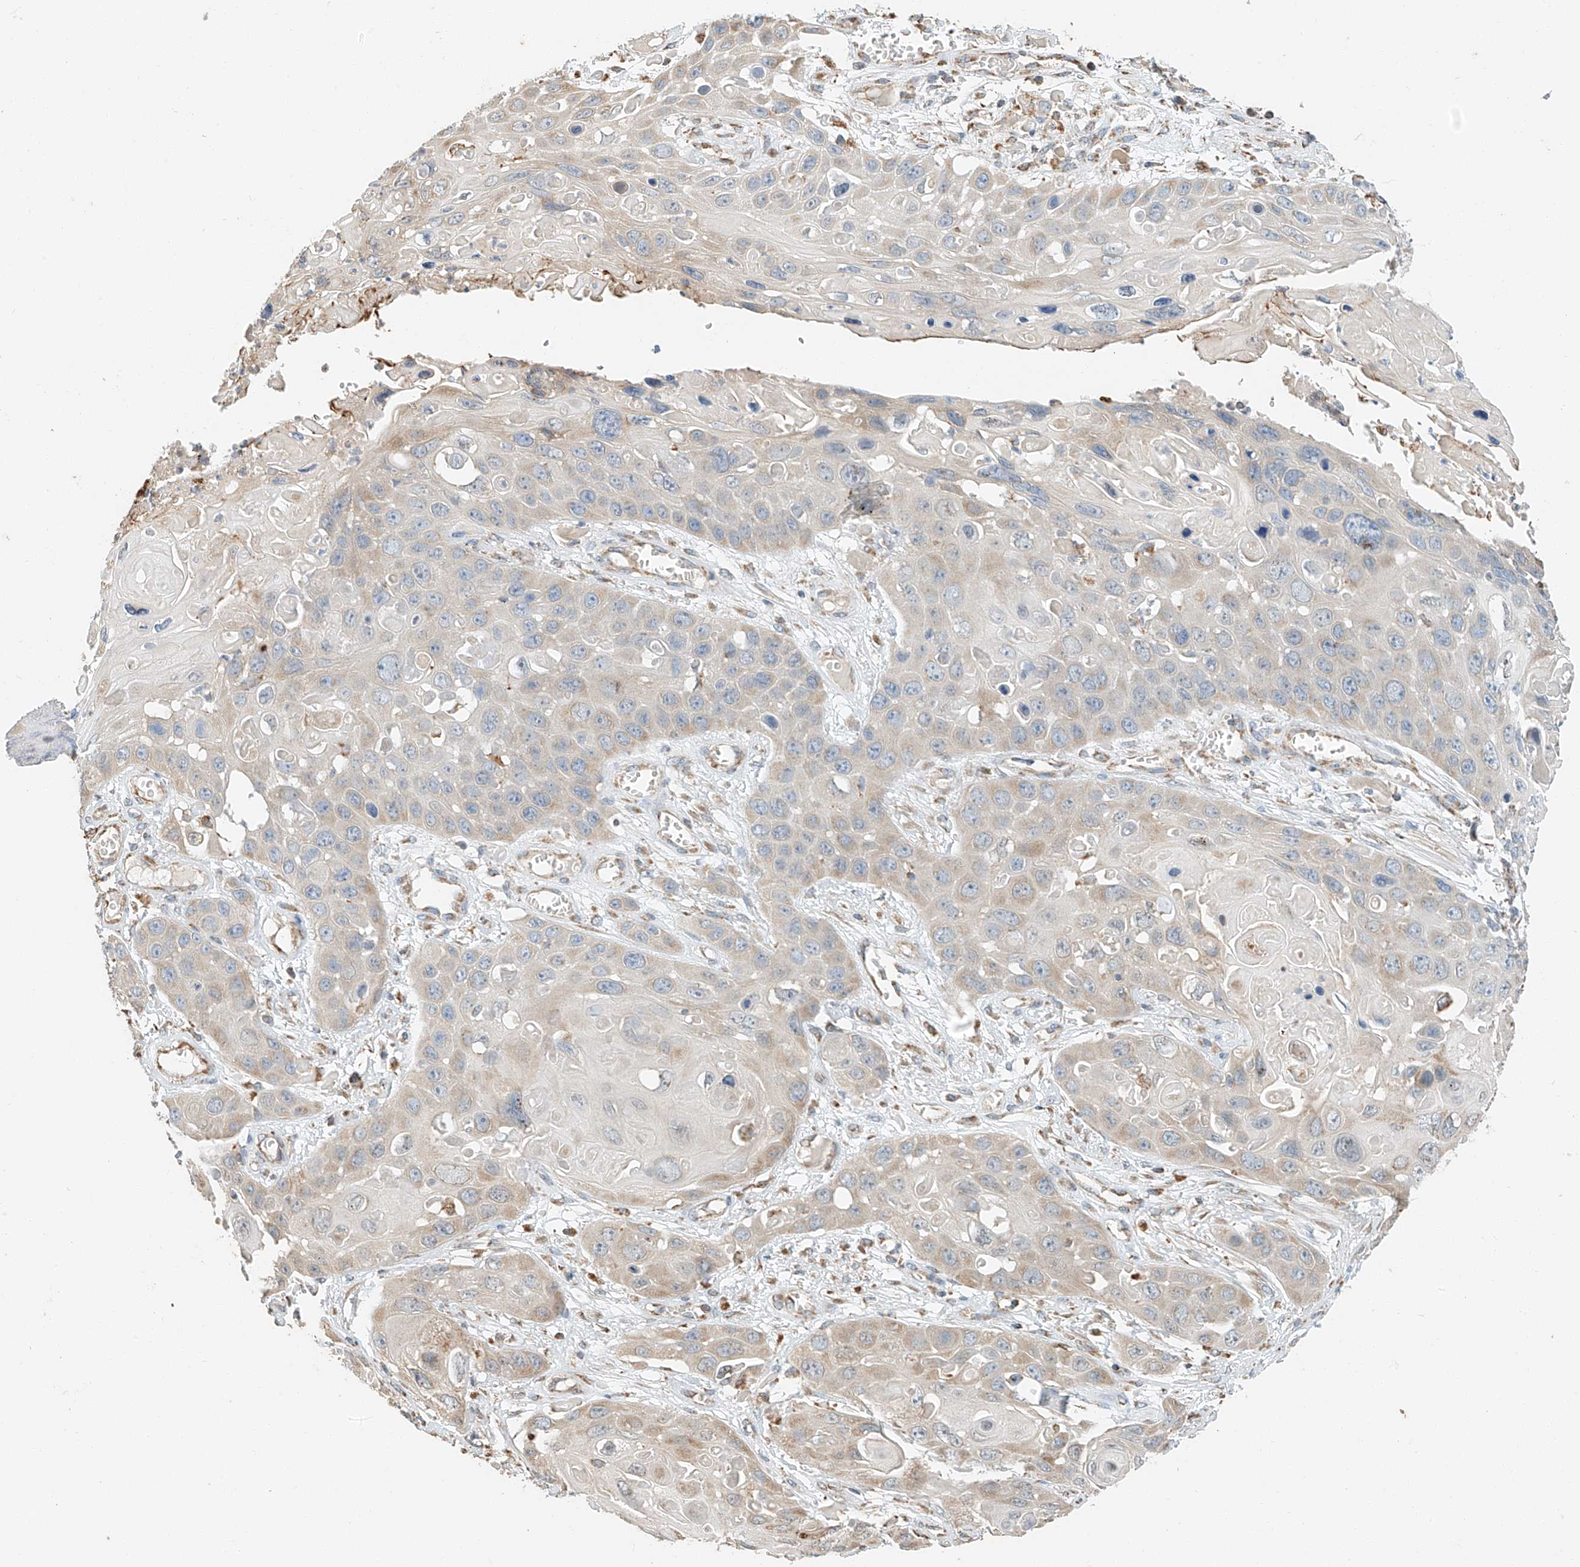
{"staining": {"intensity": "weak", "quantity": "<25%", "location": "cytoplasmic/membranous"}, "tissue": "skin cancer", "cell_type": "Tumor cells", "image_type": "cancer", "snomed": [{"axis": "morphology", "description": "Squamous cell carcinoma, NOS"}, {"axis": "topography", "description": "Skin"}], "caption": "Immunohistochemical staining of squamous cell carcinoma (skin) exhibits no significant expression in tumor cells. (Brightfield microscopy of DAB IHC at high magnification).", "gene": "YIPF7", "patient": {"sex": "male", "age": 55}}